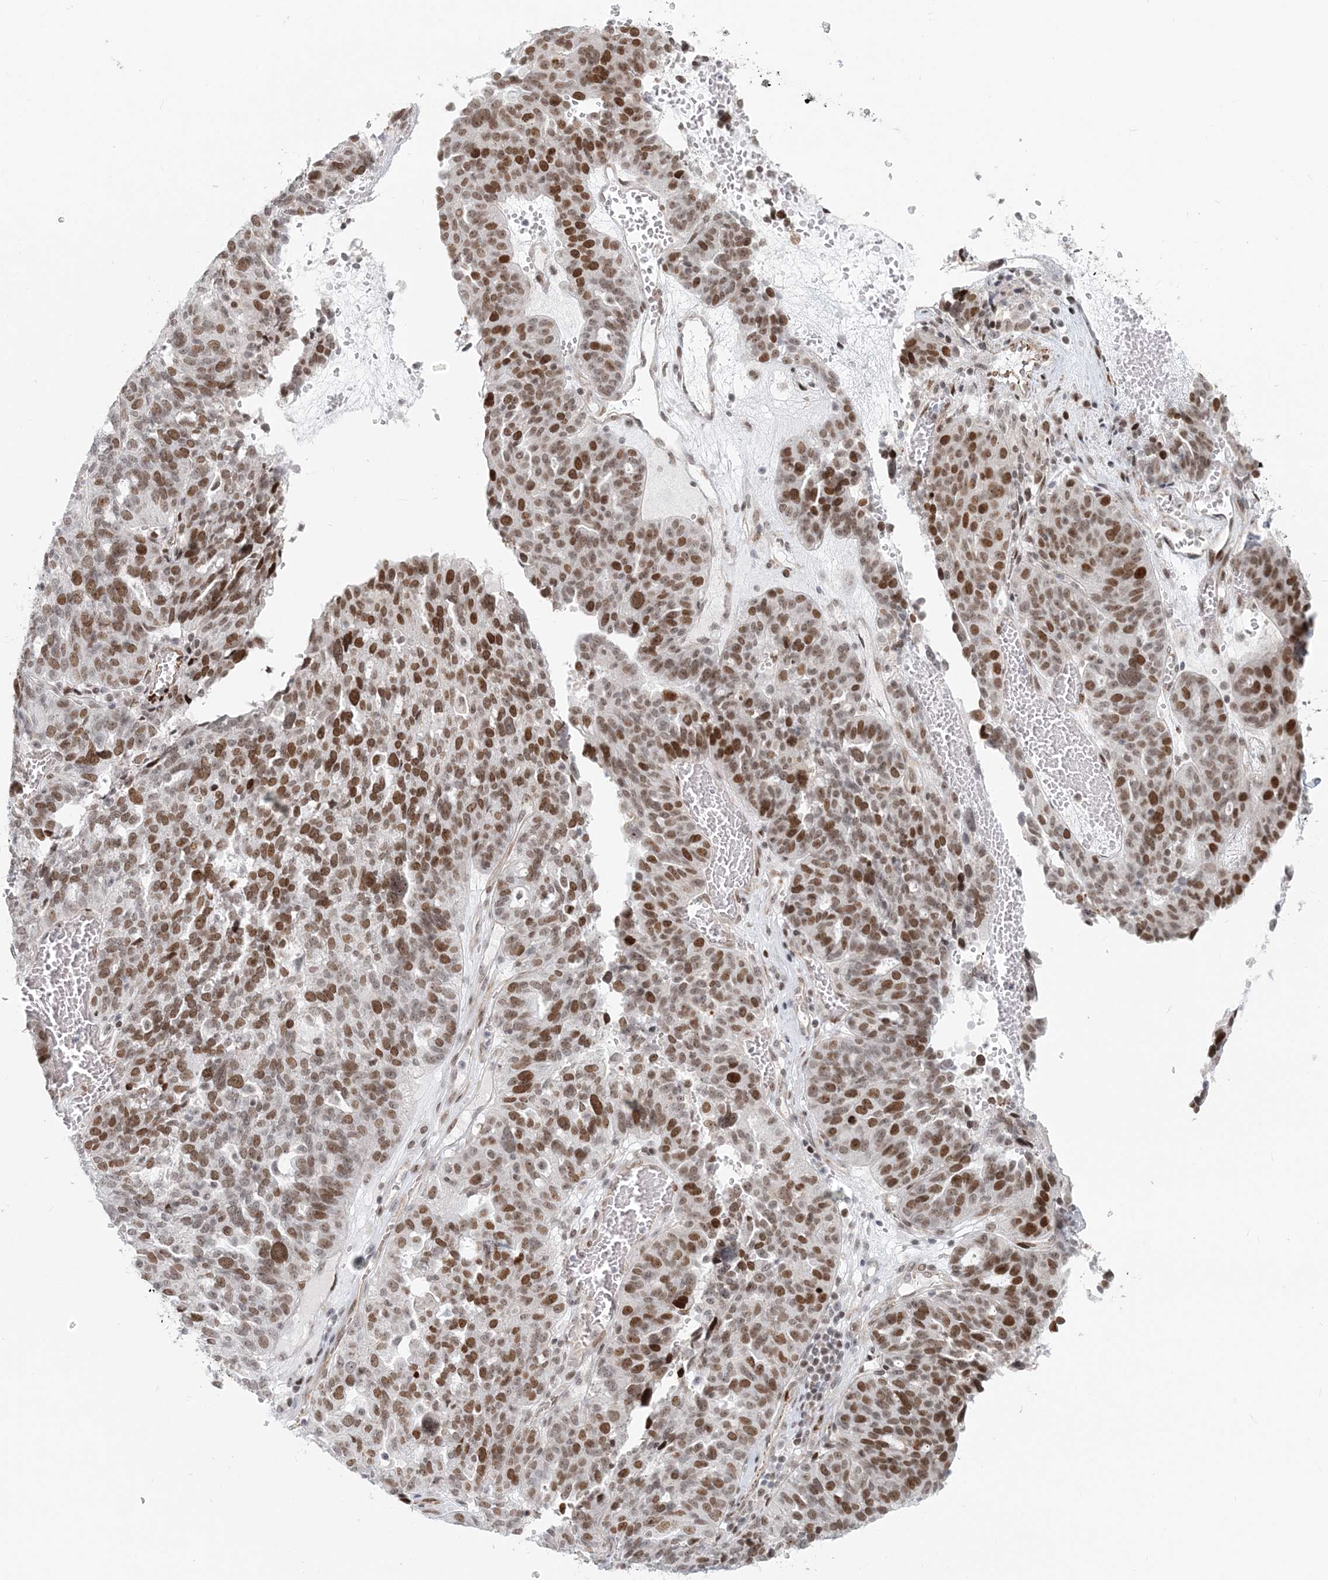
{"staining": {"intensity": "moderate", "quantity": ">75%", "location": "nuclear"}, "tissue": "ovarian cancer", "cell_type": "Tumor cells", "image_type": "cancer", "snomed": [{"axis": "morphology", "description": "Cystadenocarcinoma, serous, NOS"}, {"axis": "topography", "description": "Ovary"}], "caption": "A brown stain shows moderate nuclear staining of a protein in human ovarian cancer (serous cystadenocarcinoma) tumor cells.", "gene": "BAZ1B", "patient": {"sex": "female", "age": 59}}